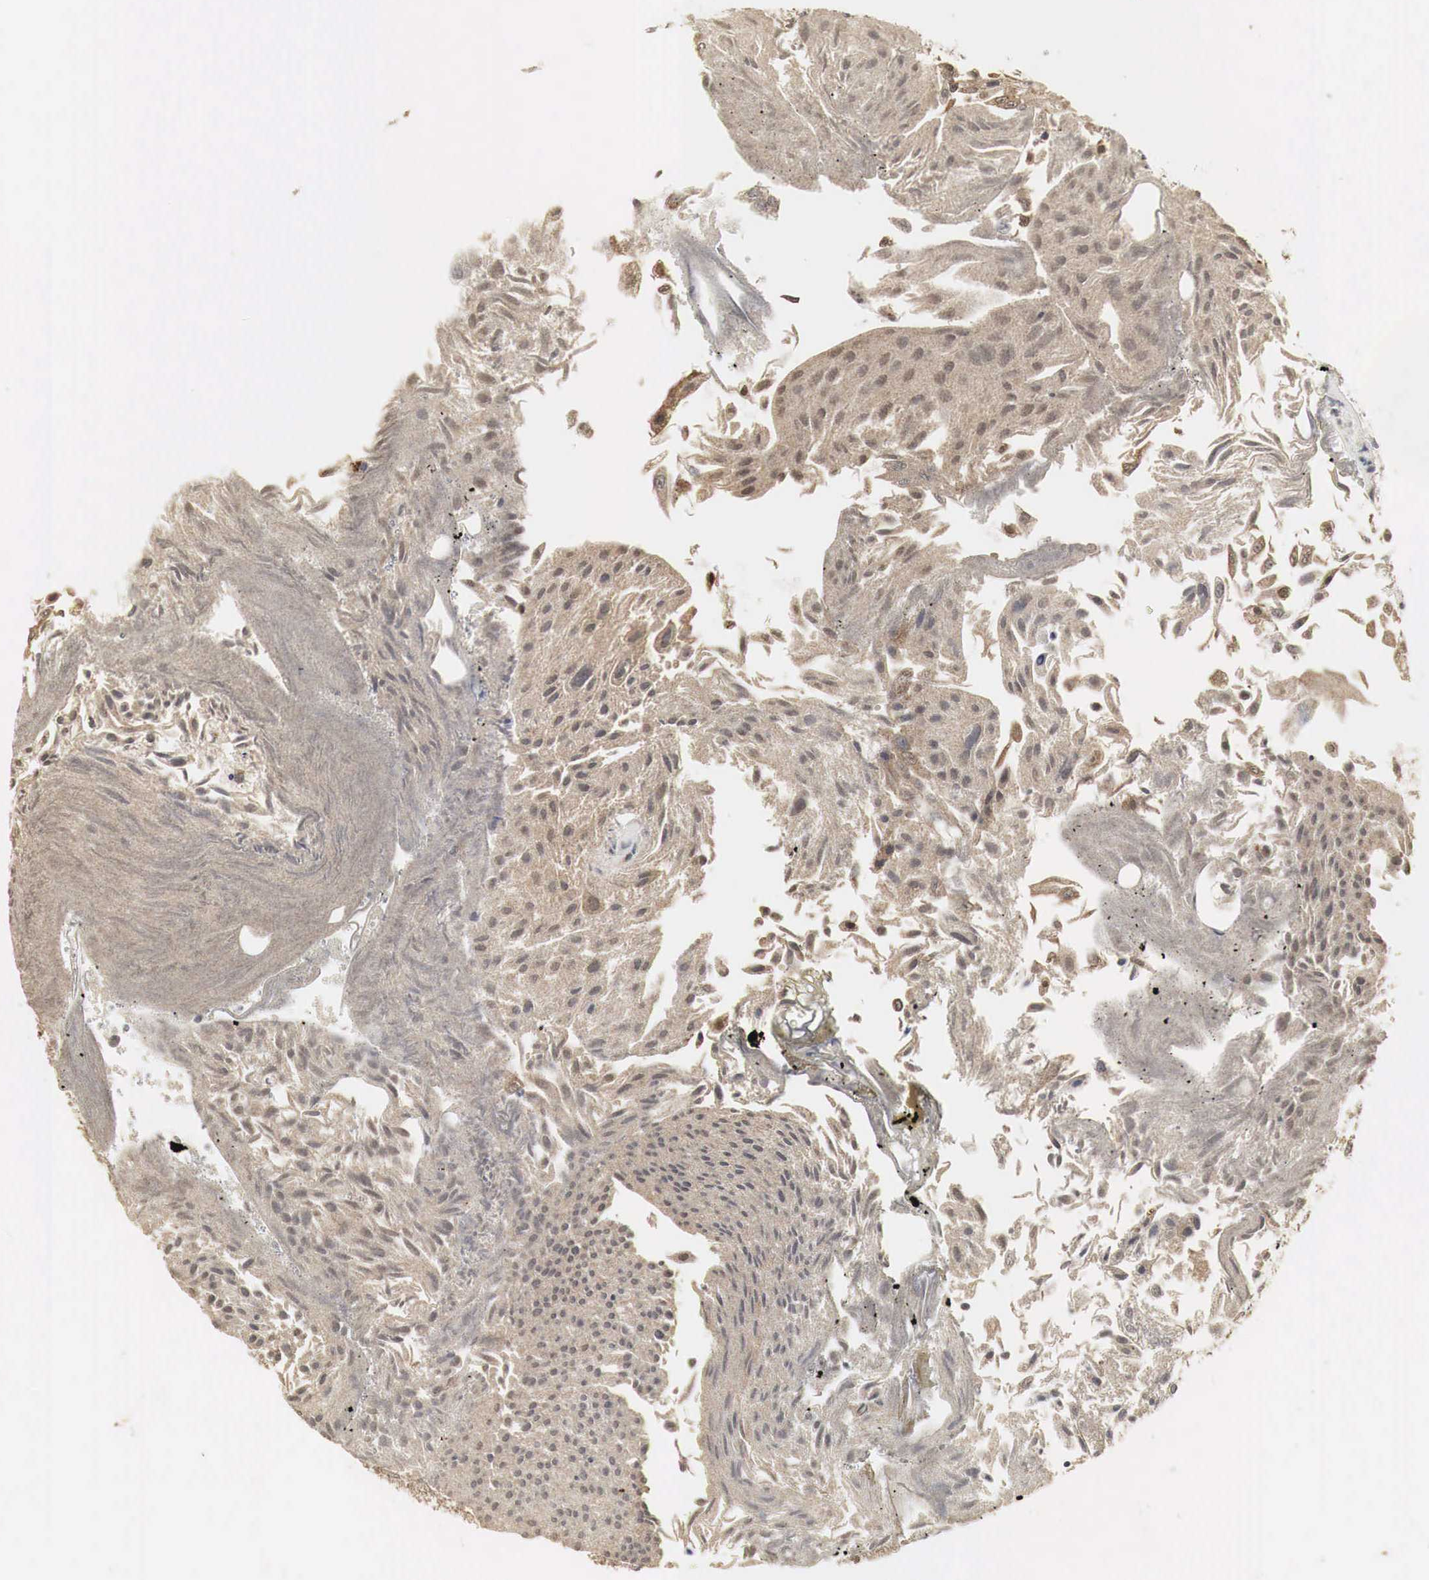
{"staining": {"intensity": "weak", "quantity": ">75%", "location": "cytoplasmic/membranous"}, "tissue": "urothelial cancer", "cell_type": "Tumor cells", "image_type": "cancer", "snomed": [{"axis": "morphology", "description": "Urothelial carcinoma, Low grade"}, {"axis": "topography", "description": "Urinary bladder"}], "caption": "A brown stain labels weak cytoplasmic/membranous staining of a protein in low-grade urothelial carcinoma tumor cells.", "gene": "SPIN1", "patient": {"sex": "male", "age": 86}}